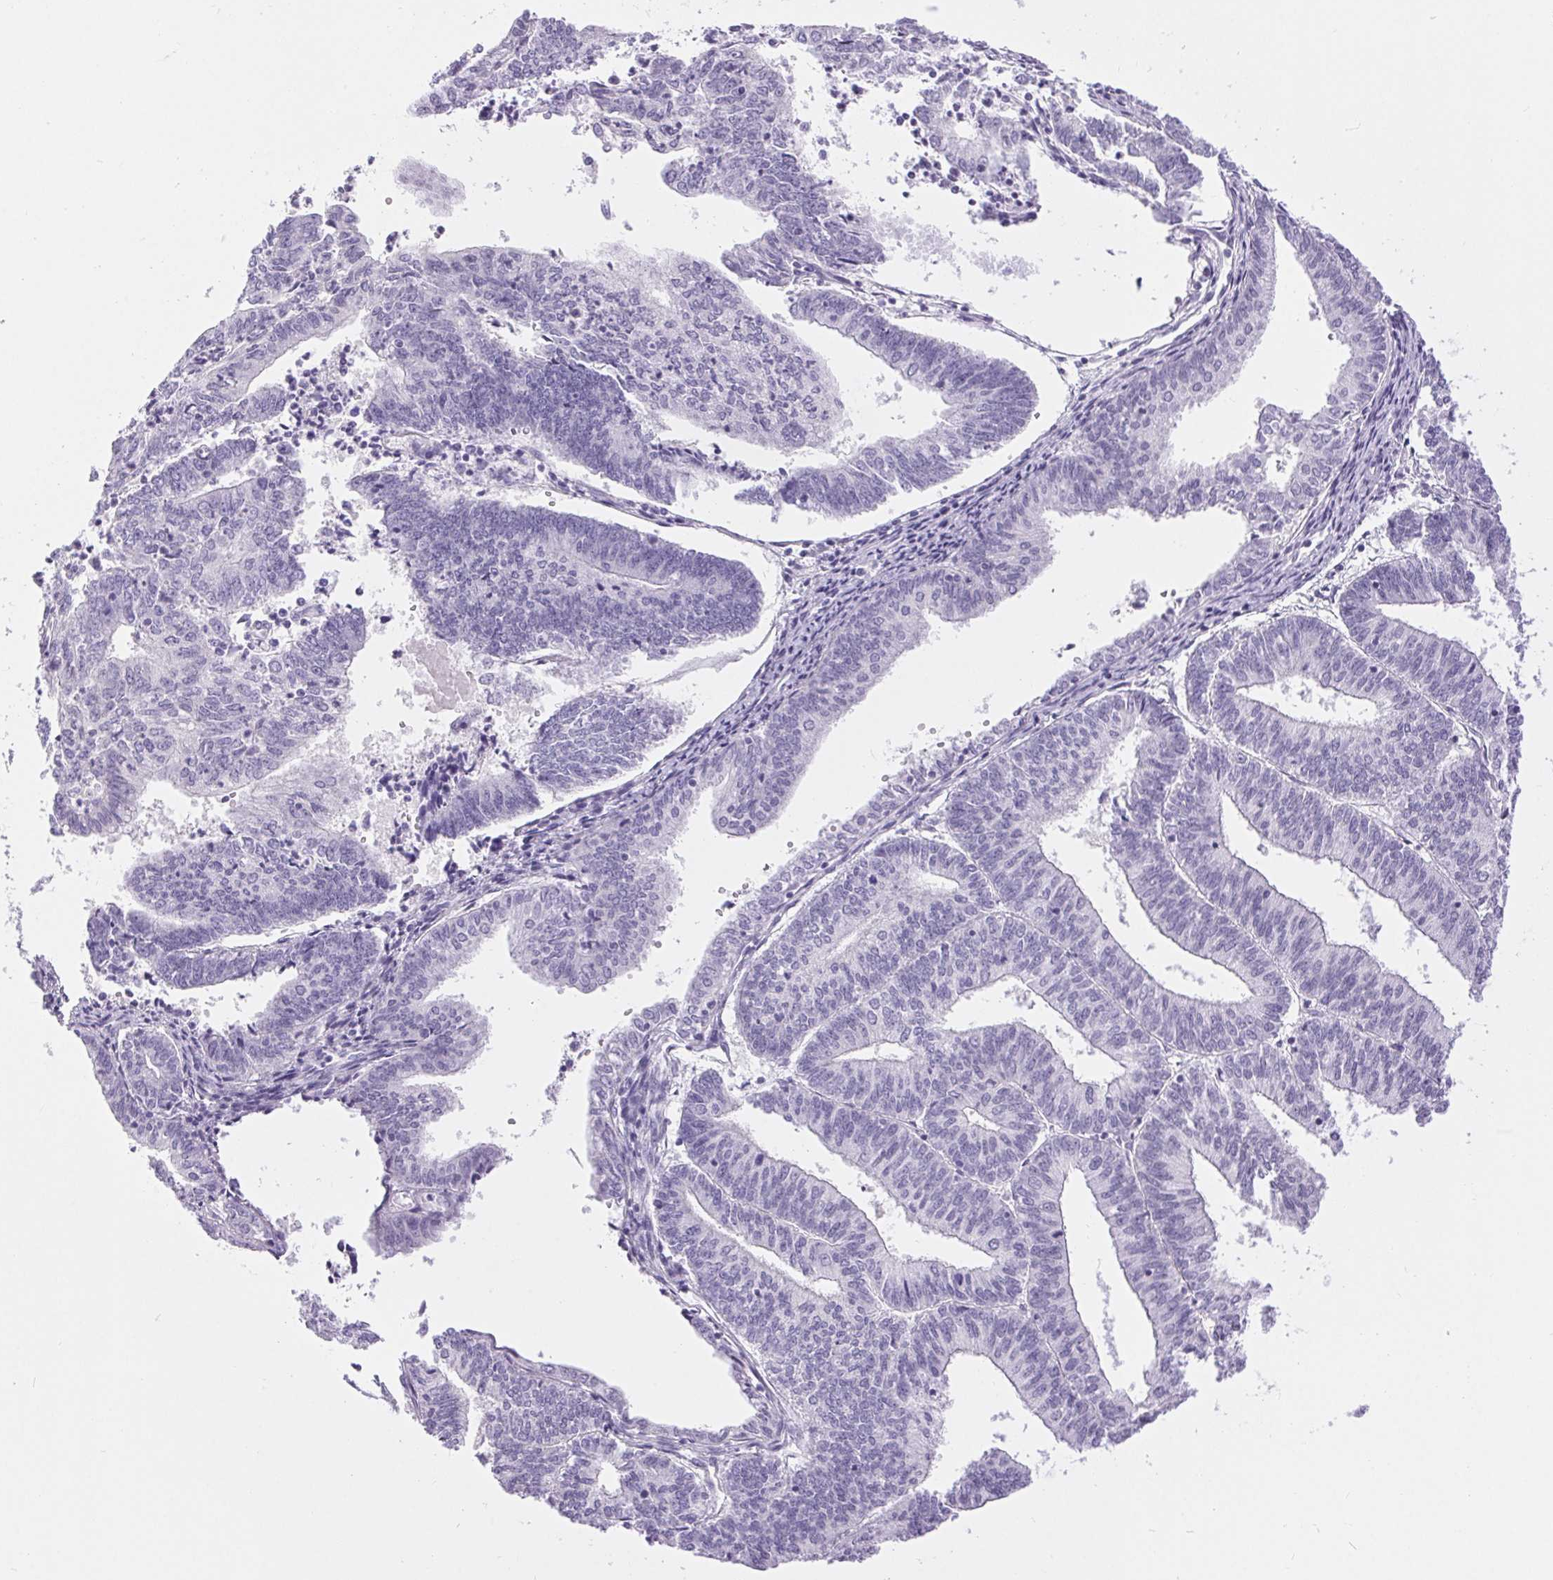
{"staining": {"intensity": "negative", "quantity": "none", "location": "none"}, "tissue": "endometrial cancer", "cell_type": "Tumor cells", "image_type": "cancer", "snomed": [{"axis": "morphology", "description": "Adenocarcinoma, NOS"}, {"axis": "topography", "description": "Endometrium"}], "caption": "DAB (3,3'-diaminobenzidine) immunohistochemical staining of human endometrial adenocarcinoma demonstrates no significant expression in tumor cells.", "gene": "XDH", "patient": {"sex": "female", "age": 61}}